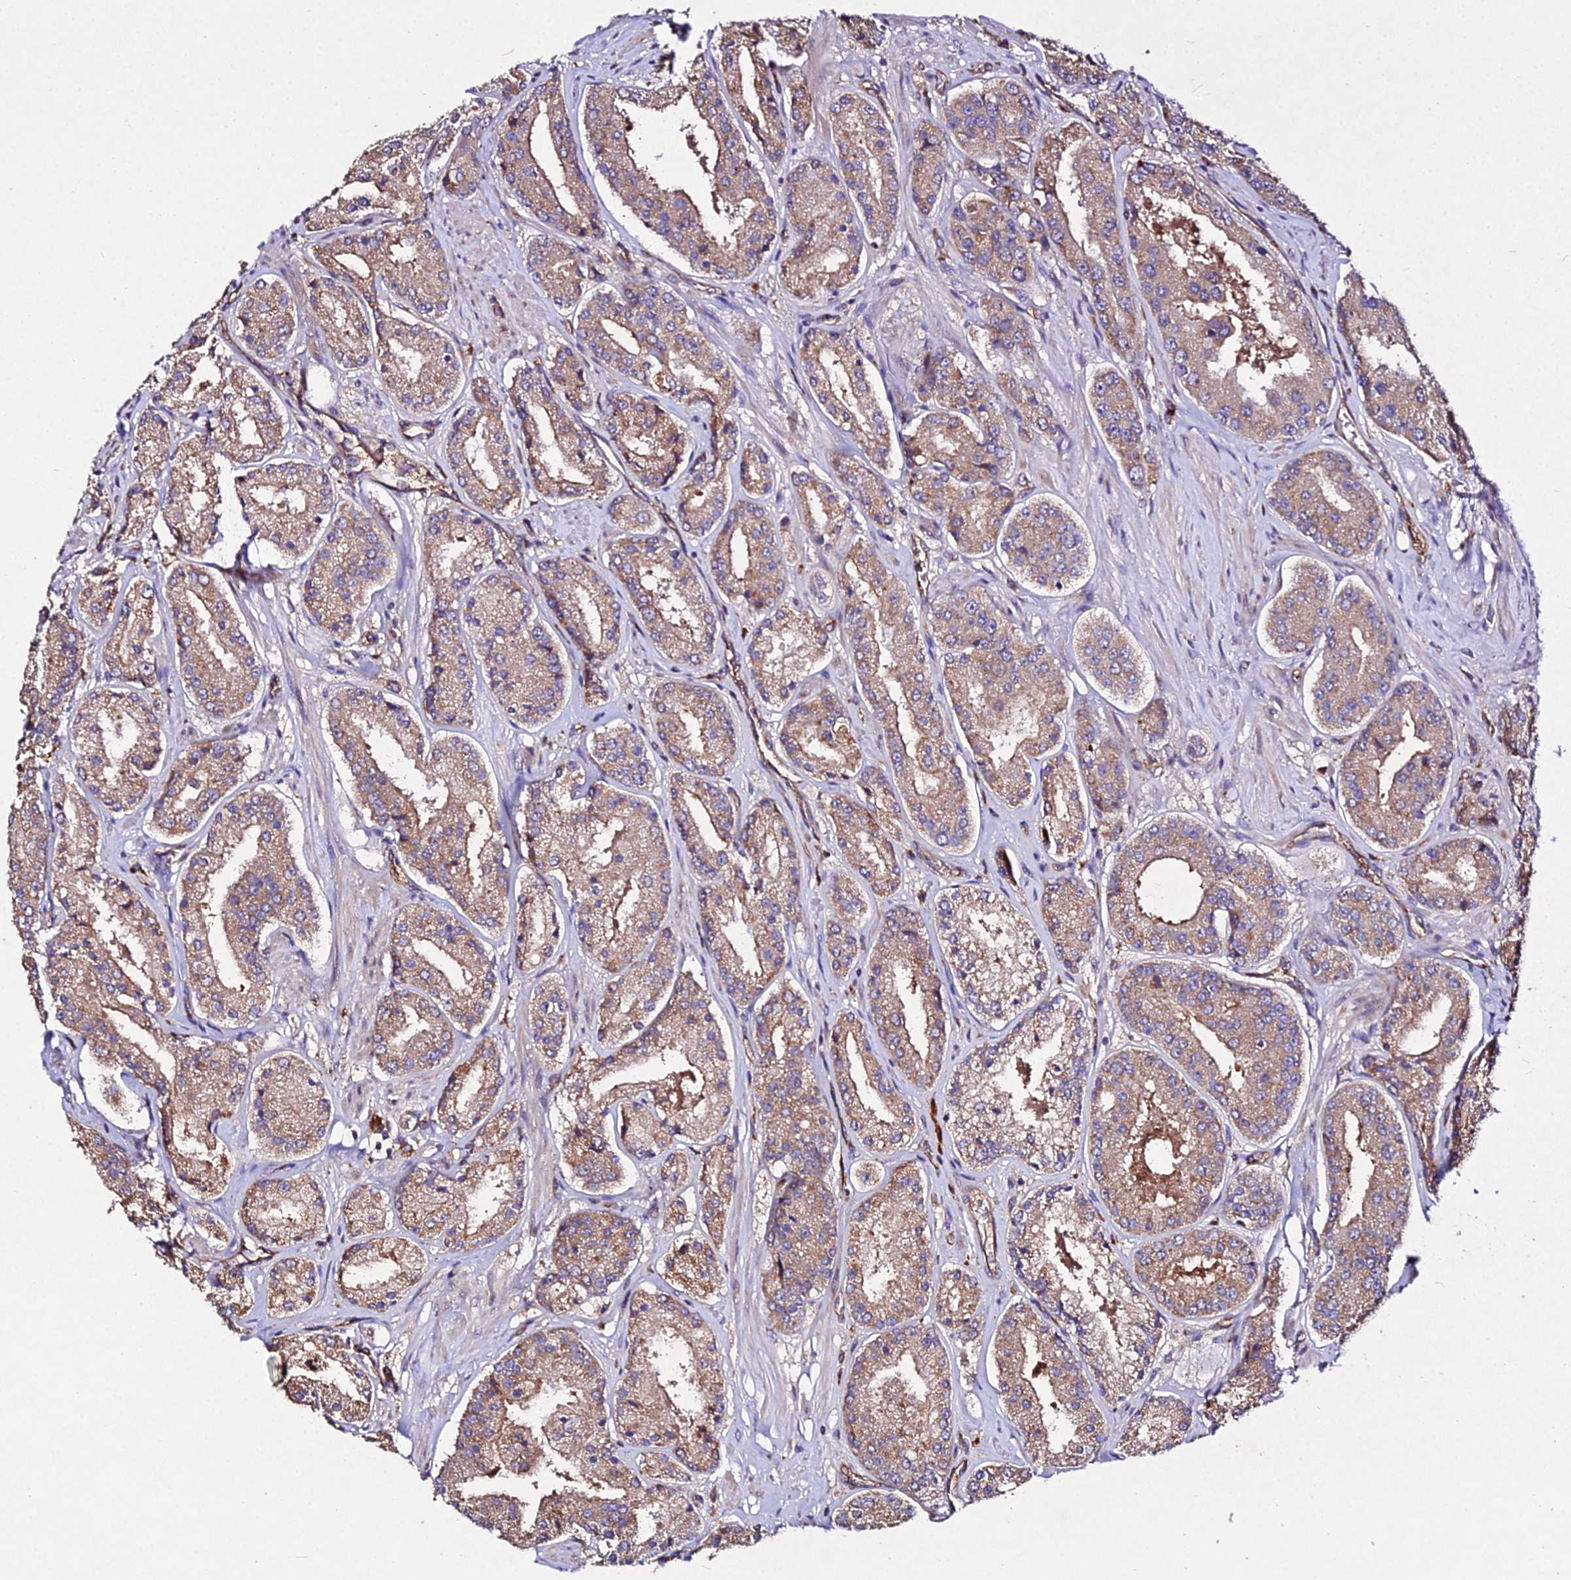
{"staining": {"intensity": "moderate", "quantity": ">75%", "location": "cytoplasmic/membranous"}, "tissue": "prostate cancer", "cell_type": "Tumor cells", "image_type": "cancer", "snomed": [{"axis": "morphology", "description": "Adenocarcinoma, High grade"}, {"axis": "topography", "description": "Prostate"}], "caption": "Immunohistochemistry histopathology image of prostate high-grade adenocarcinoma stained for a protein (brown), which reveals medium levels of moderate cytoplasmic/membranous positivity in approximately >75% of tumor cells.", "gene": "AP3M2", "patient": {"sex": "male", "age": 63}}